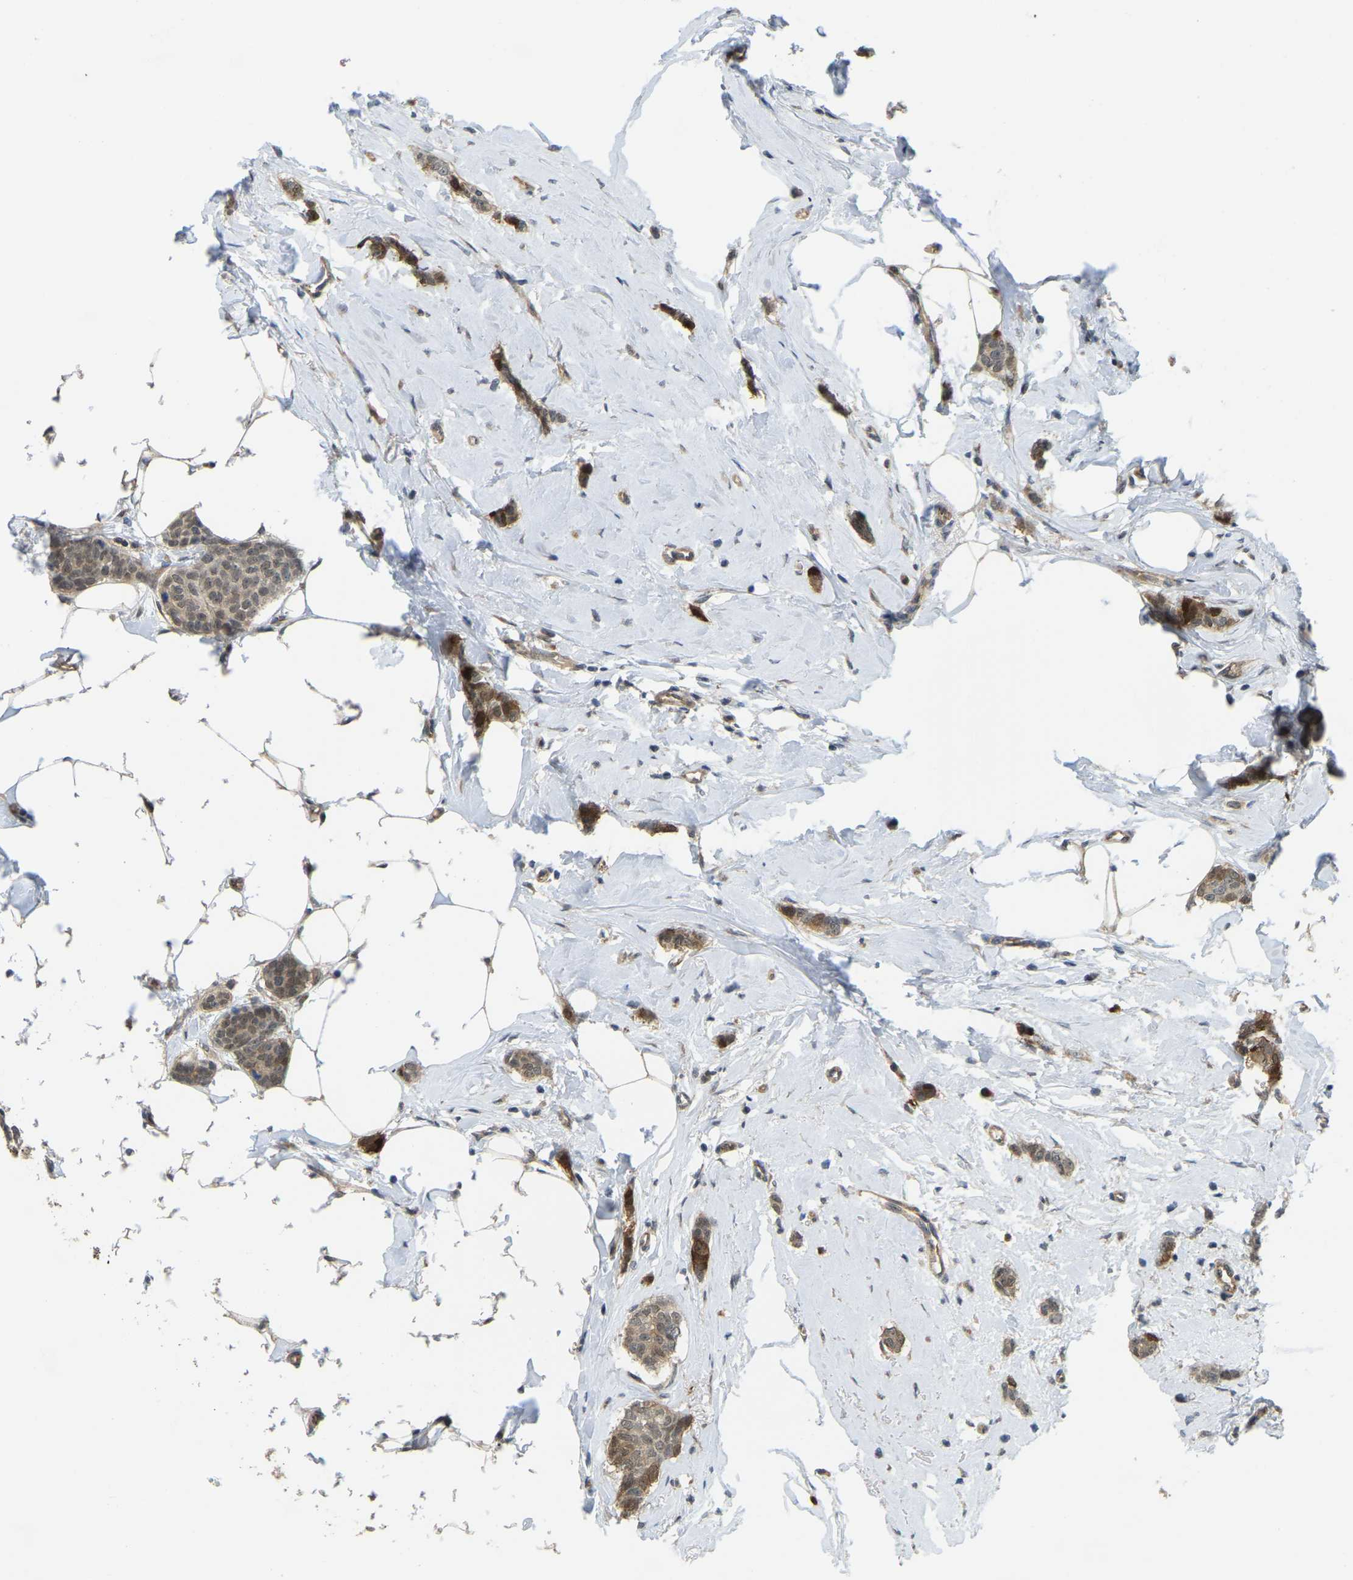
{"staining": {"intensity": "moderate", "quantity": ">75%", "location": "cytoplasmic/membranous"}, "tissue": "breast cancer", "cell_type": "Tumor cells", "image_type": "cancer", "snomed": [{"axis": "morphology", "description": "Lobular carcinoma"}, {"axis": "topography", "description": "Skin"}, {"axis": "topography", "description": "Breast"}], "caption": "A brown stain highlights moderate cytoplasmic/membranous expression of a protein in breast lobular carcinoma tumor cells. (brown staining indicates protein expression, while blue staining denotes nuclei).", "gene": "SERPINB5", "patient": {"sex": "female", "age": 46}}